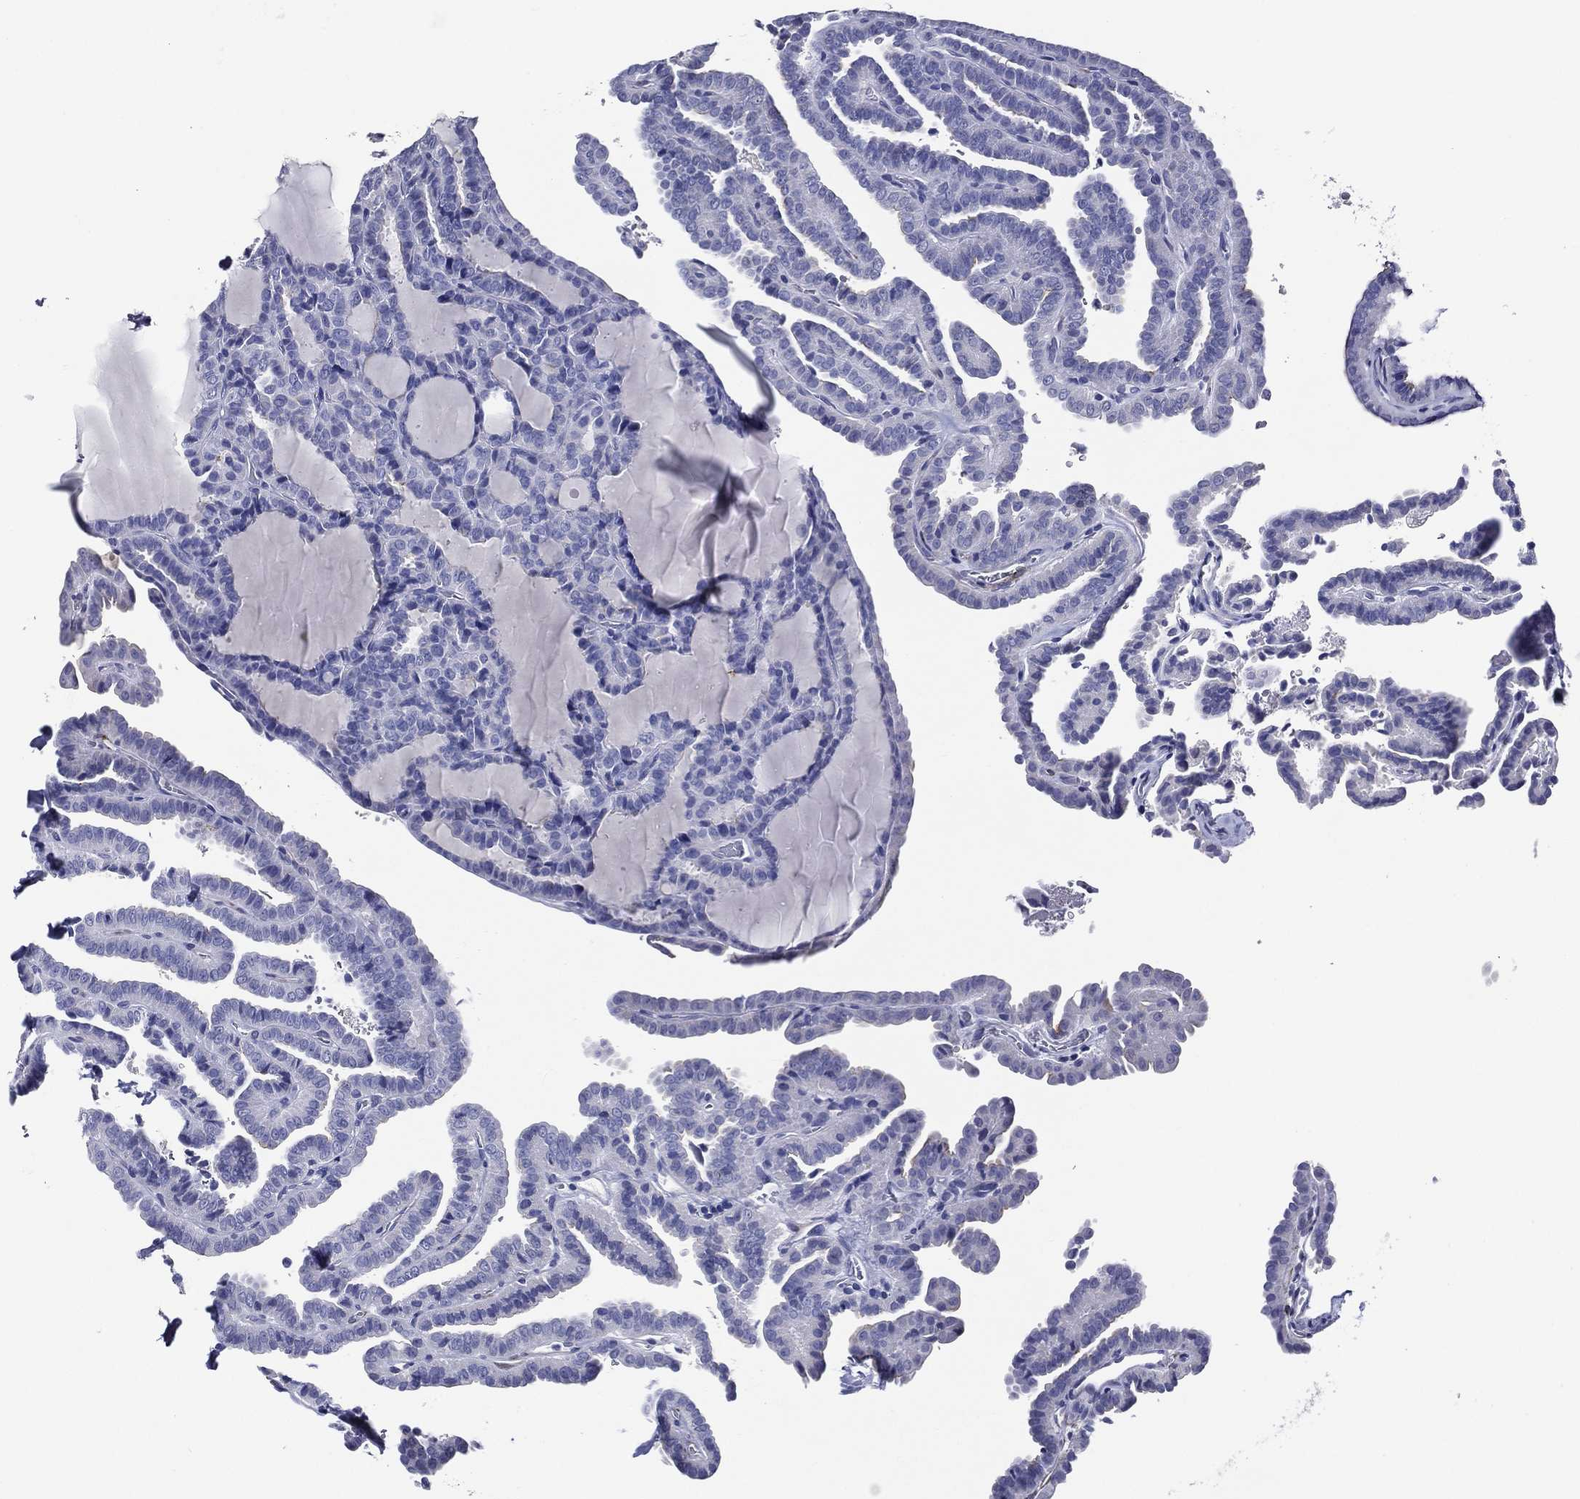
{"staining": {"intensity": "negative", "quantity": "none", "location": "none"}, "tissue": "thyroid cancer", "cell_type": "Tumor cells", "image_type": "cancer", "snomed": [{"axis": "morphology", "description": "Papillary adenocarcinoma, NOS"}, {"axis": "topography", "description": "Thyroid gland"}], "caption": "Tumor cells show no significant expression in thyroid cancer (papillary adenocarcinoma).", "gene": "ACE2", "patient": {"sex": "female", "age": 39}}